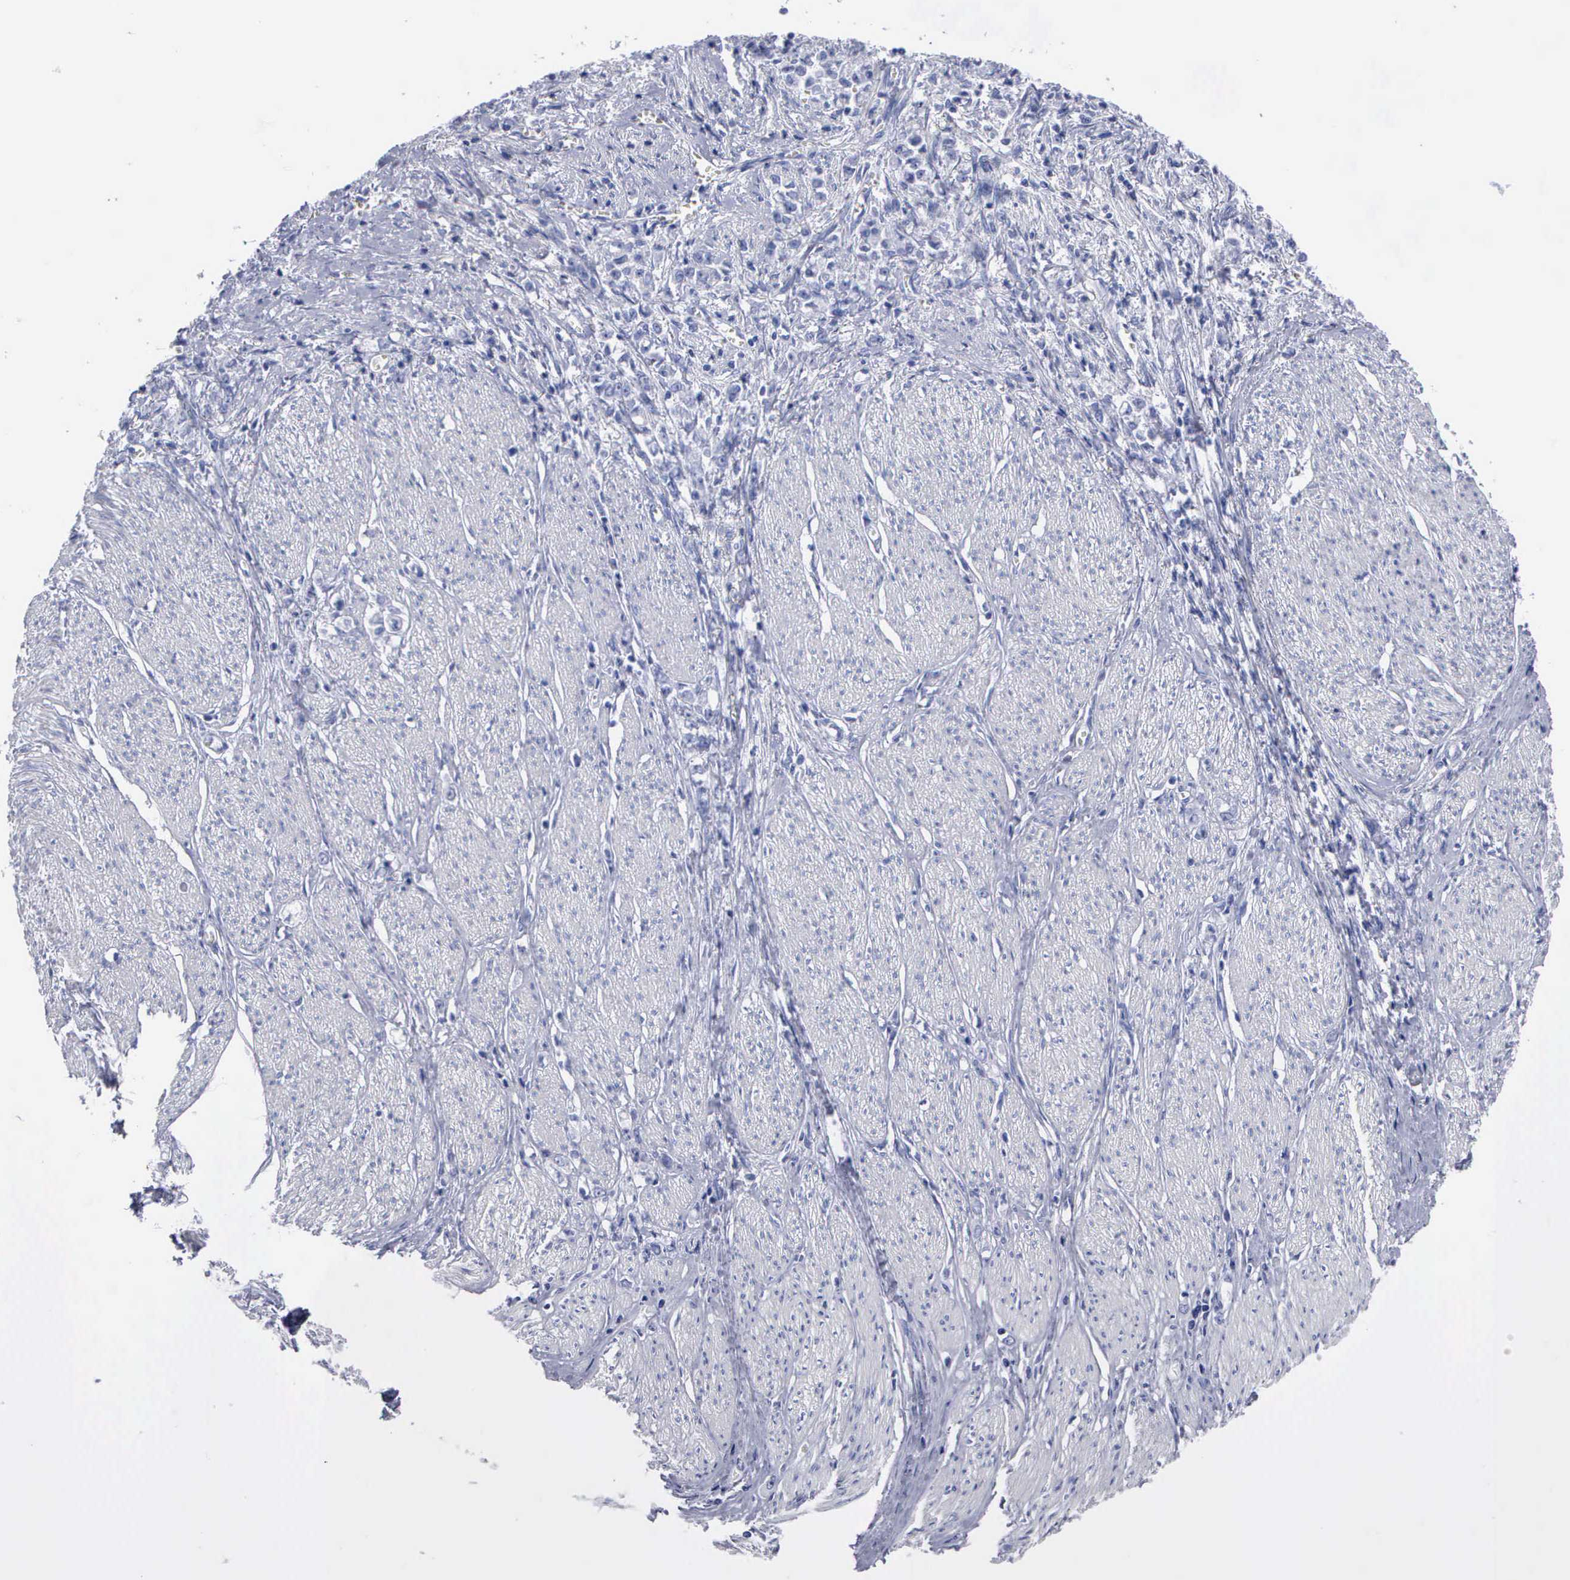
{"staining": {"intensity": "negative", "quantity": "none", "location": "none"}, "tissue": "stomach cancer", "cell_type": "Tumor cells", "image_type": "cancer", "snomed": [{"axis": "morphology", "description": "Adenocarcinoma, NOS"}, {"axis": "topography", "description": "Stomach"}], "caption": "Stomach adenocarcinoma was stained to show a protein in brown. There is no significant positivity in tumor cells.", "gene": "CYP19A1", "patient": {"sex": "male", "age": 72}}